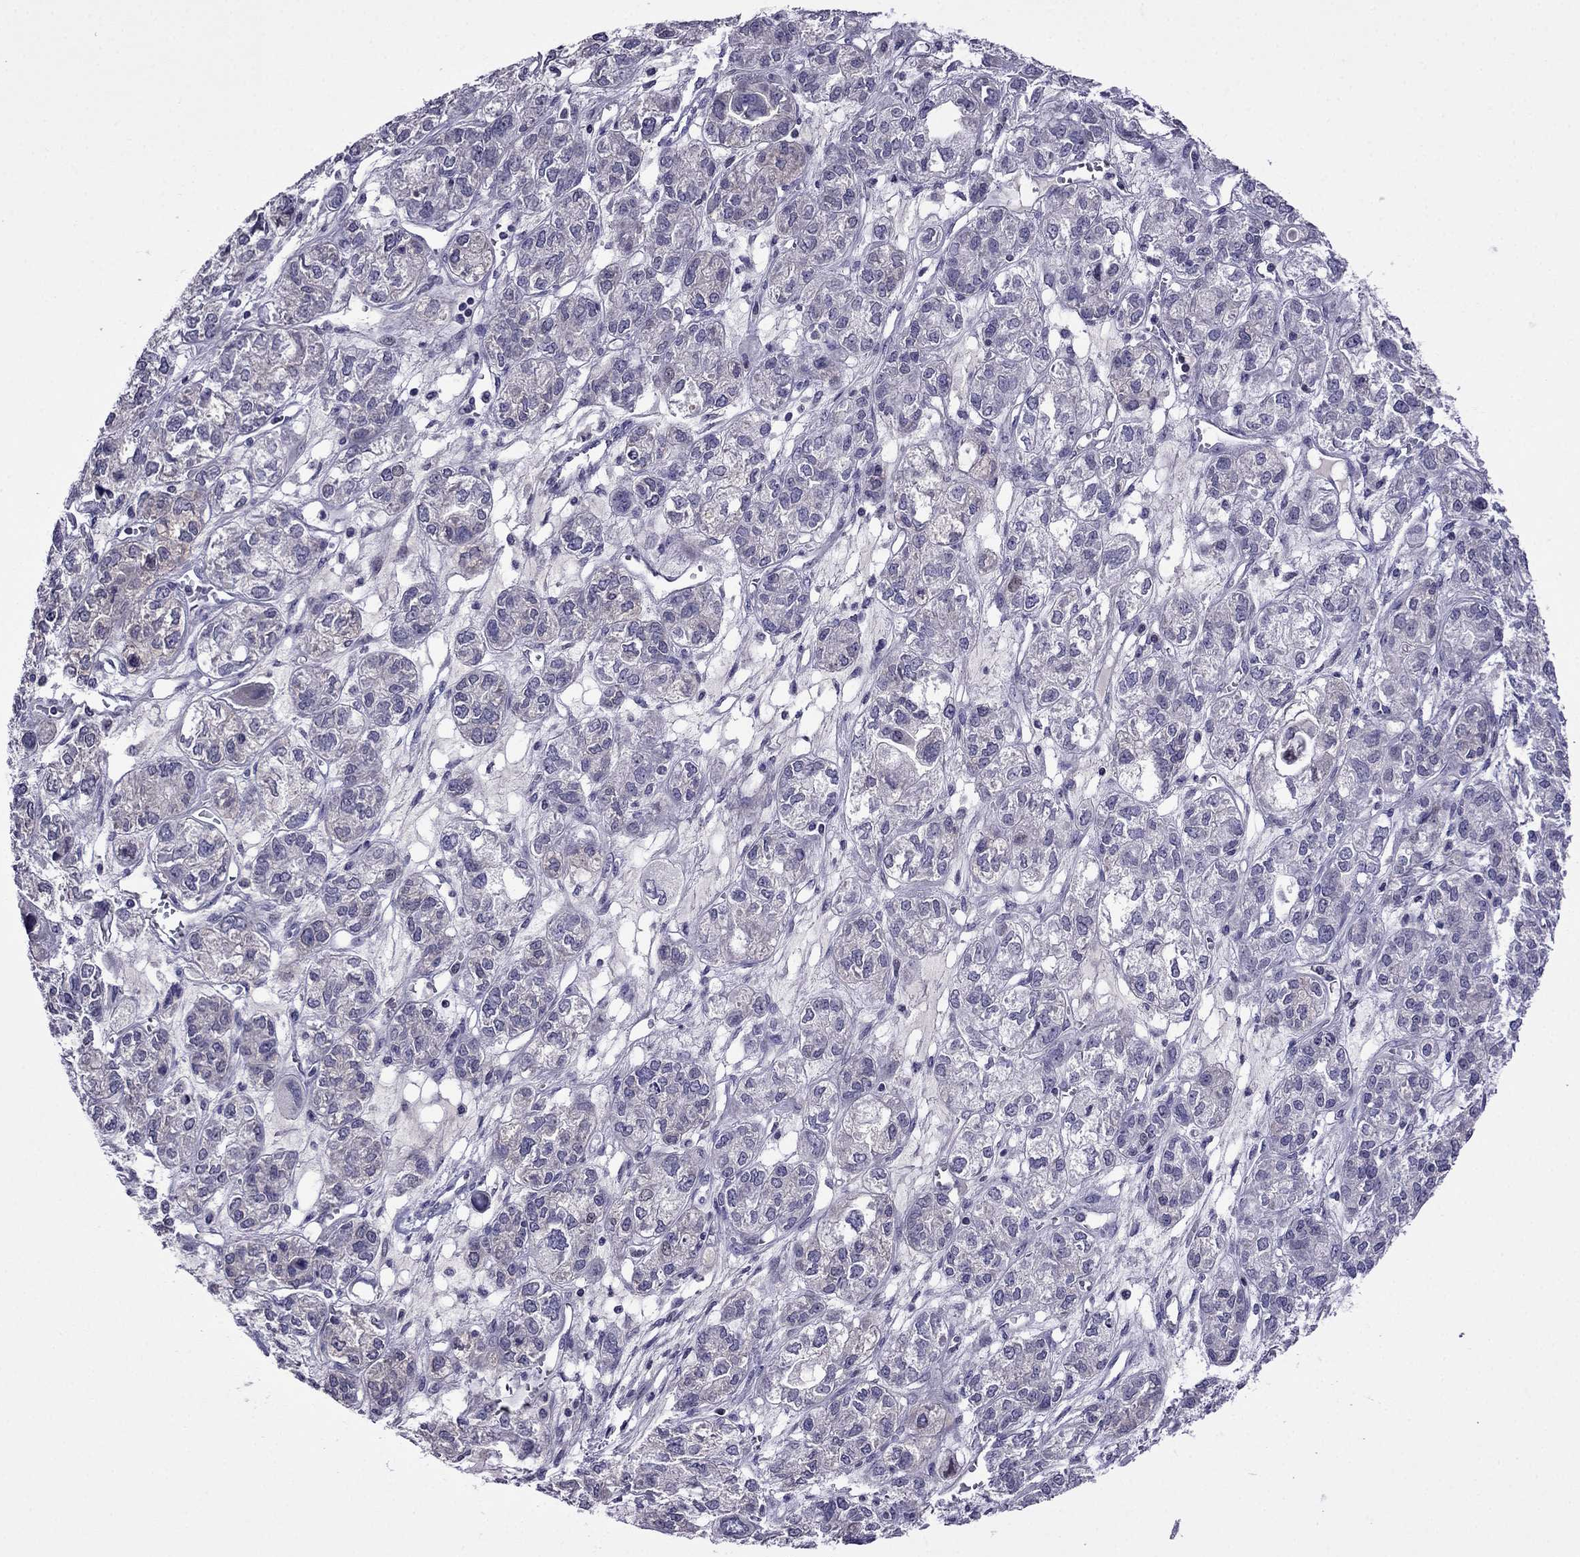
{"staining": {"intensity": "negative", "quantity": "none", "location": "none"}, "tissue": "ovarian cancer", "cell_type": "Tumor cells", "image_type": "cancer", "snomed": [{"axis": "morphology", "description": "Carcinoma, endometroid"}, {"axis": "topography", "description": "Ovary"}], "caption": "The IHC image has no significant staining in tumor cells of endometroid carcinoma (ovarian) tissue. The staining was performed using DAB to visualize the protein expression in brown, while the nuclei were stained in blue with hematoxylin (Magnification: 20x).", "gene": "SPTBN4", "patient": {"sex": "female", "age": 64}}